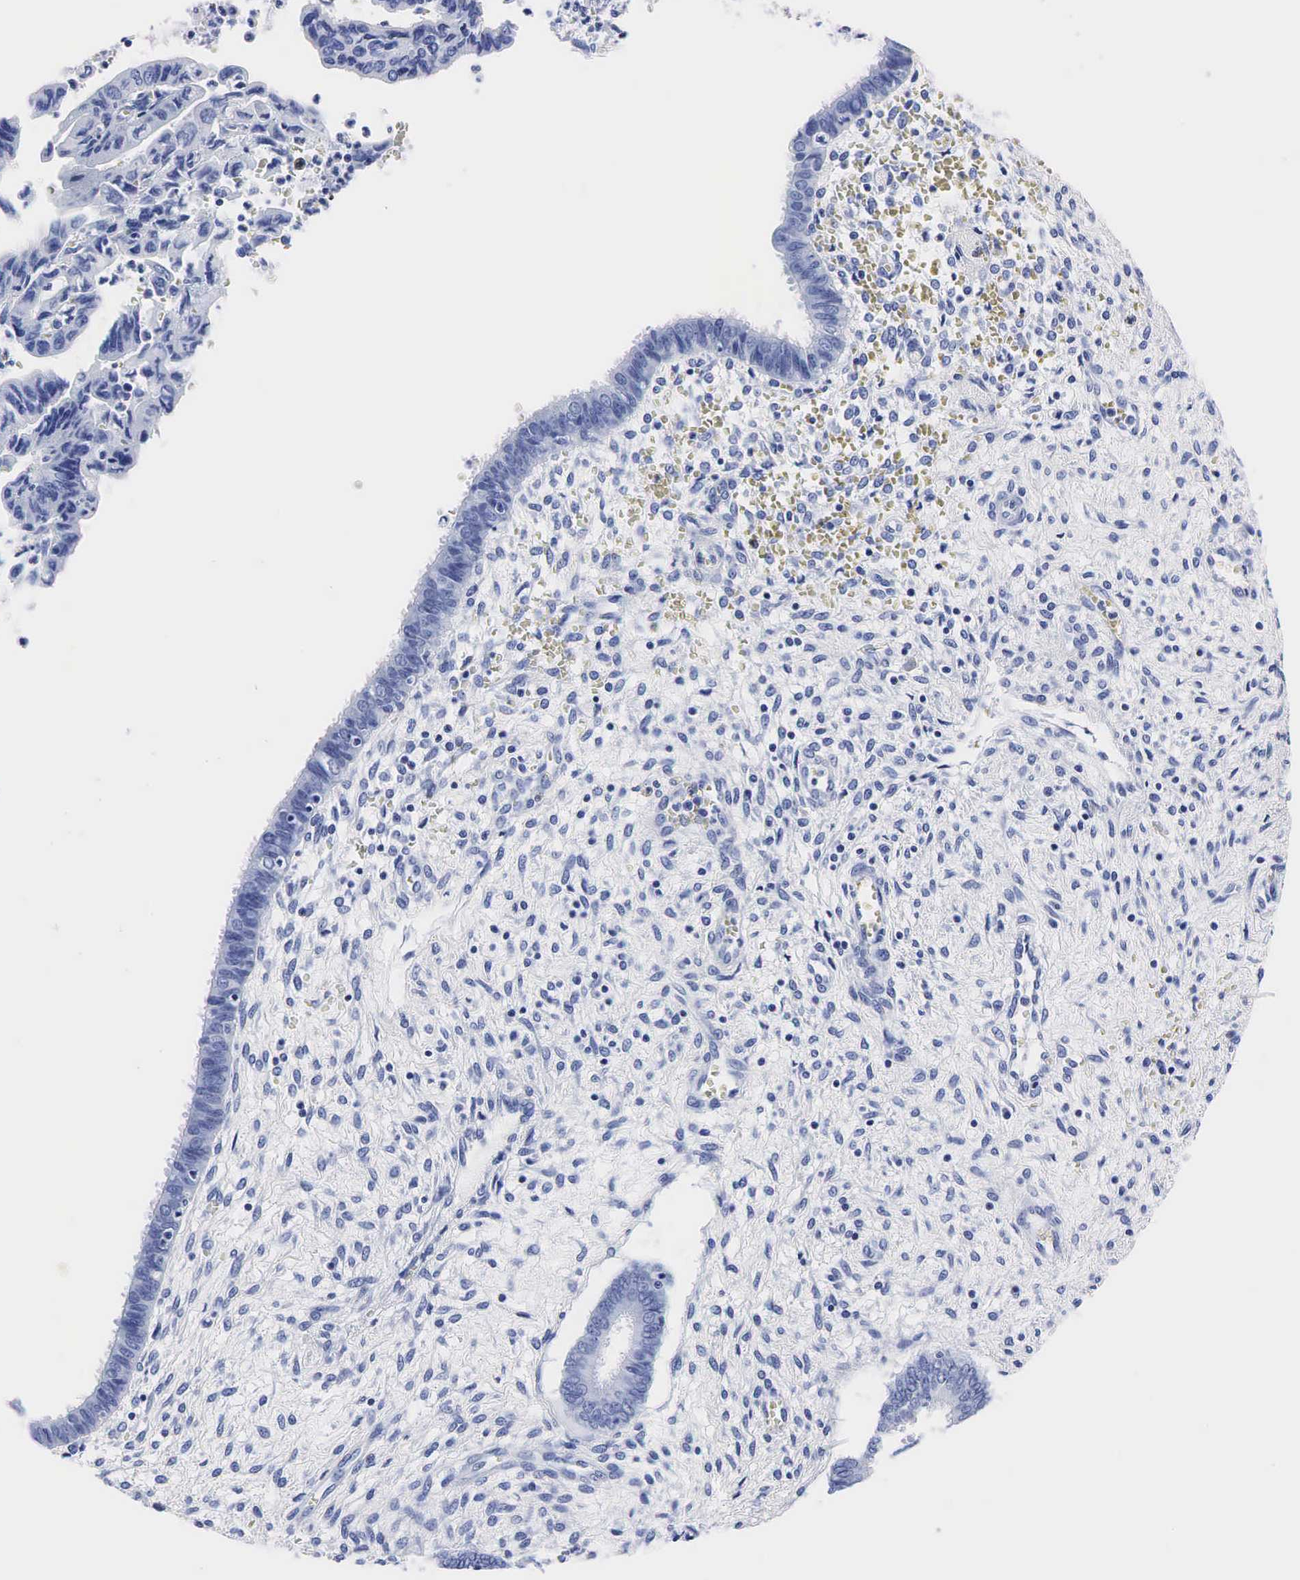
{"staining": {"intensity": "negative", "quantity": "none", "location": "none"}, "tissue": "cervical cancer", "cell_type": "Tumor cells", "image_type": "cancer", "snomed": [{"axis": "morphology", "description": "Normal tissue, NOS"}, {"axis": "morphology", "description": "Adenocarcinoma, NOS"}, {"axis": "topography", "description": "Cervix"}], "caption": "IHC image of neoplastic tissue: cervical adenocarcinoma stained with DAB (3,3'-diaminobenzidine) shows no significant protein staining in tumor cells. (DAB immunohistochemistry (IHC) with hematoxylin counter stain).", "gene": "TG", "patient": {"sex": "female", "age": 34}}